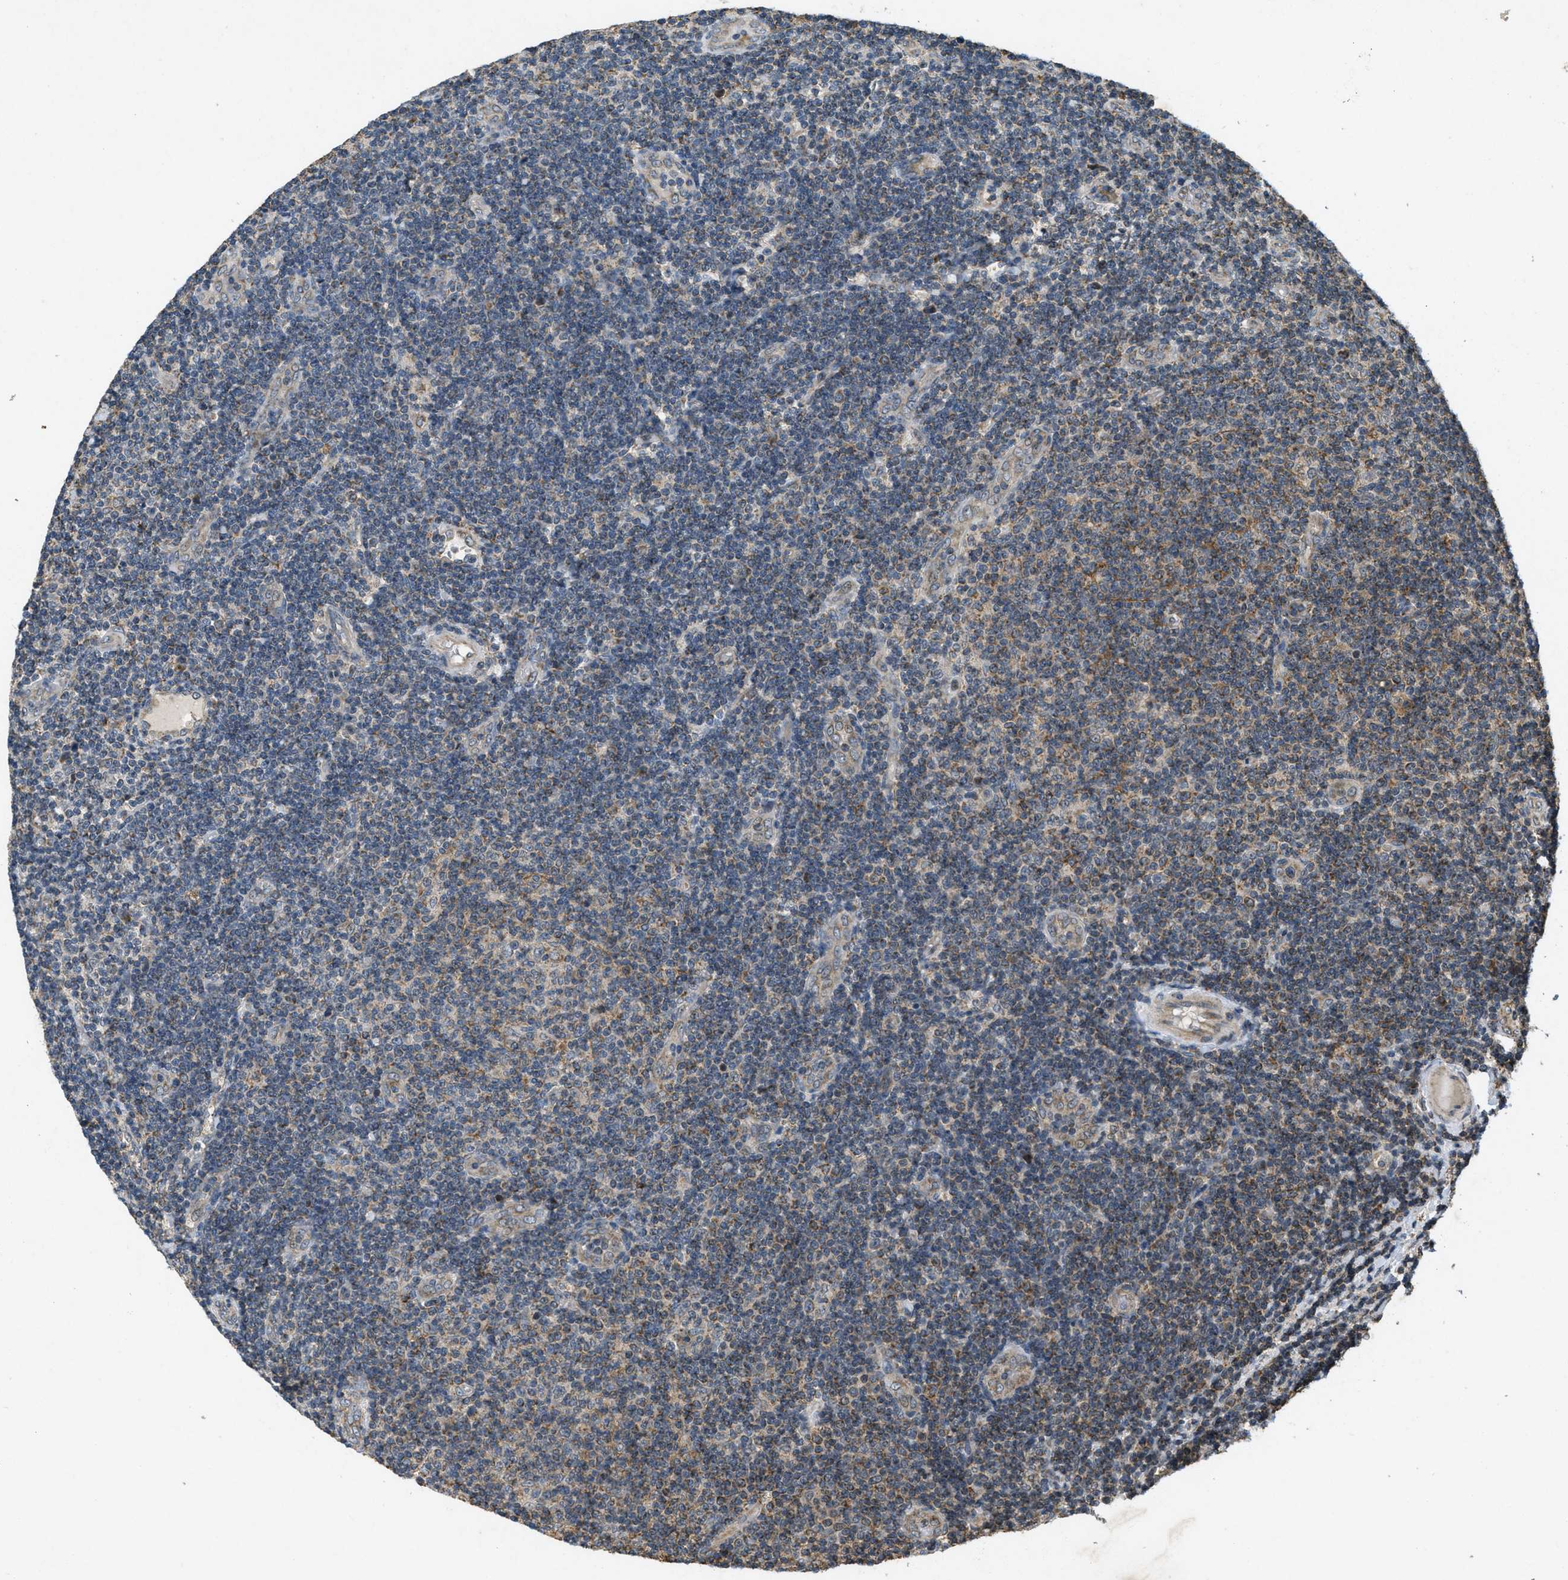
{"staining": {"intensity": "moderate", "quantity": "<25%", "location": "cytoplasmic/membranous"}, "tissue": "lymphoma", "cell_type": "Tumor cells", "image_type": "cancer", "snomed": [{"axis": "morphology", "description": "Malignant lymphoma, non-Hodgkin's type, Low grade"}, {"axis": "topography", "description": "Lymph node"}], "caption": "Protein analysis of low-grade malignant lymphoma, non-Hodgkin's type tissue demonstrates moderate cytoplasmic/membranous expression in approximately <25% of tumor cells.", "gene": "PPP1R15A", "patient": {"sex": "male", "age": 83}}